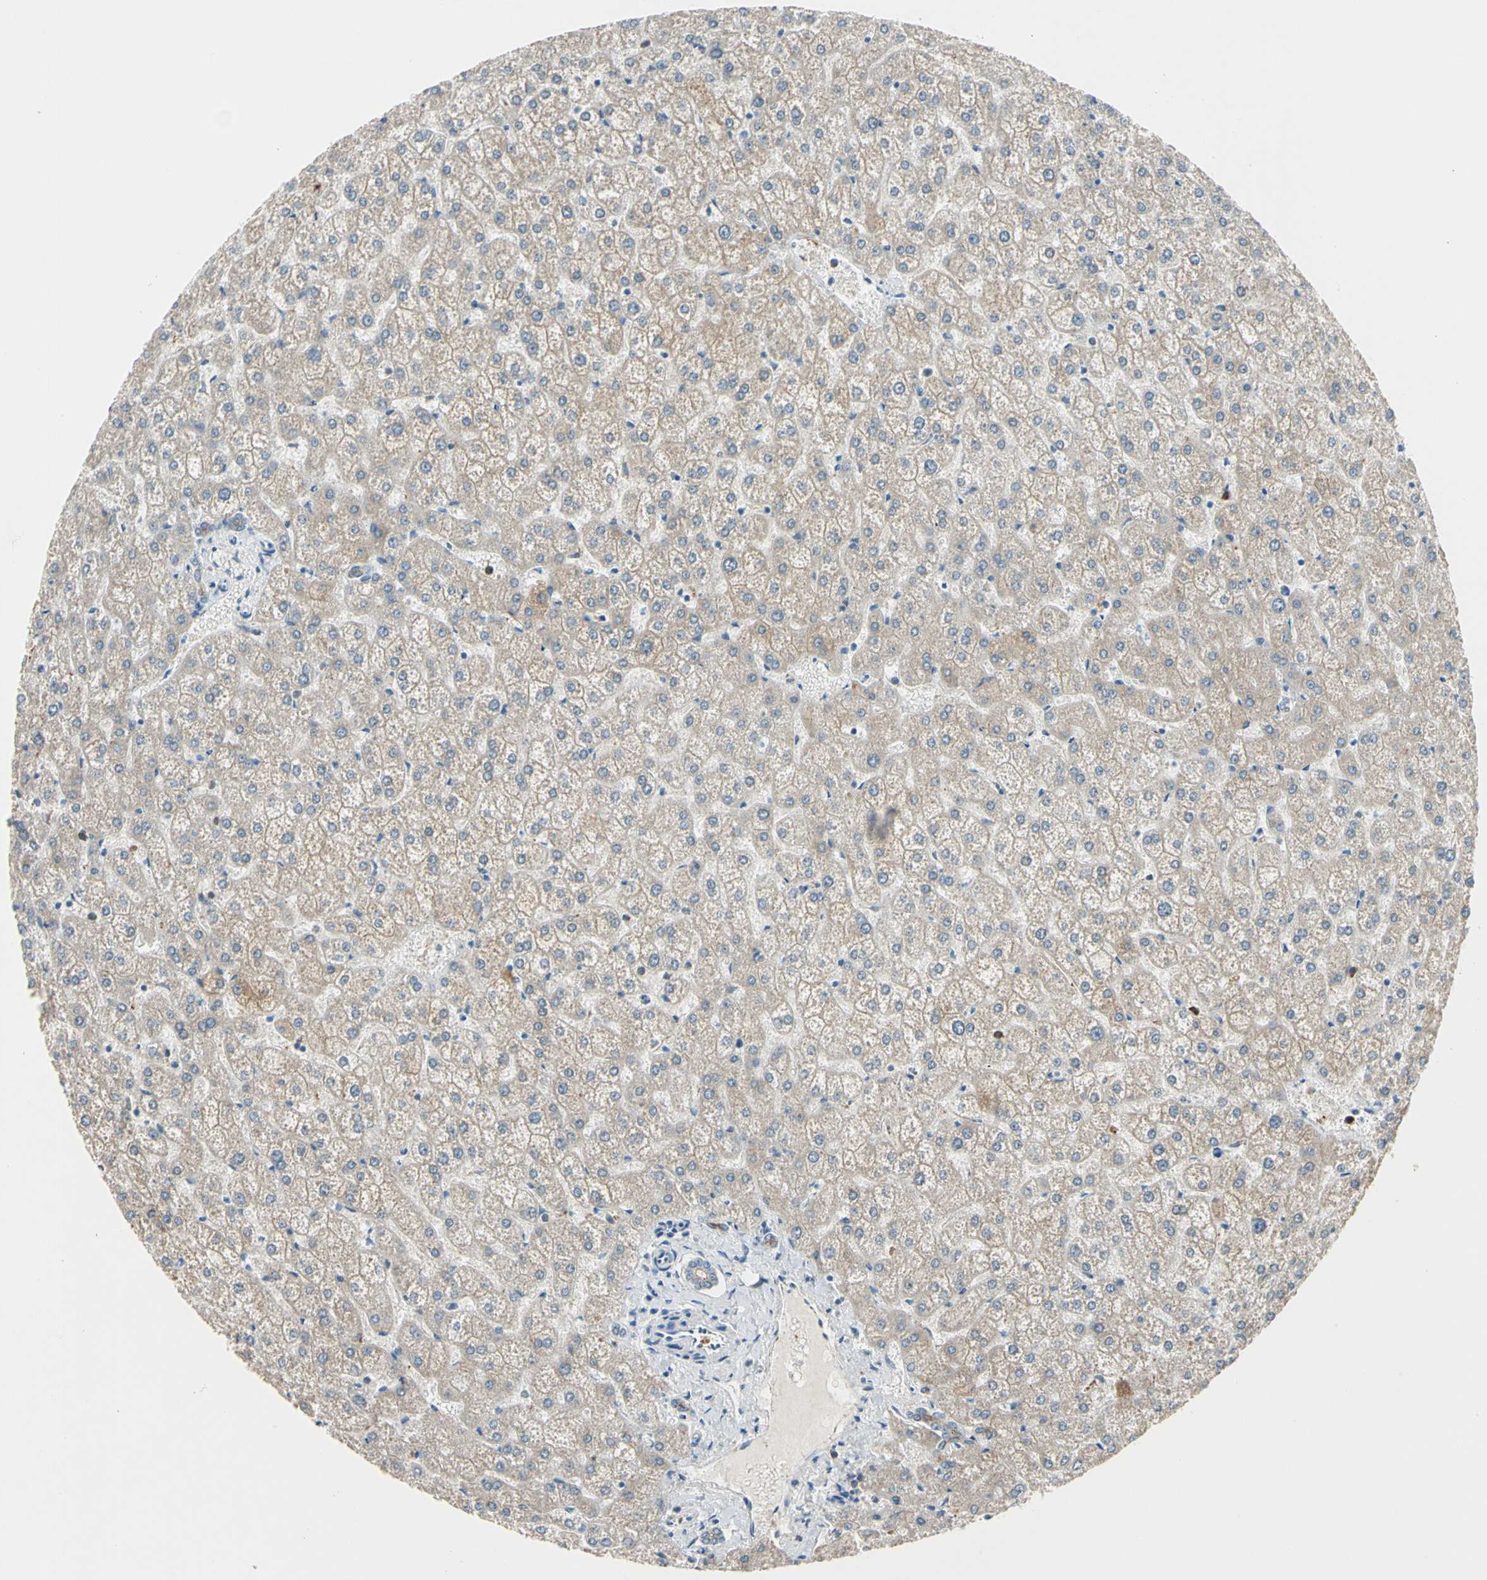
{"staining": {"intensity": "moderate", "quantity": ">75%", "location": "cytoplasmic/membranous"}, "tissue": "liver", "cell_type": "Cholangiocytes", "image_type": "normal", "snomed": [{"axis": "morphology", "description": "Normal tissue, NOS"}, {"axis": "topography", "description": "Liver"}], "caption": "IHC photomicrograph of unremarkable human liver stained for a protein (brown), which exhibits medium levels of moderate cytoplasmic/membranous positivity in about >75% of cholangiocytes.", "gene": "LY6G6F", "patient": {"sex": "female", "age": 32}}